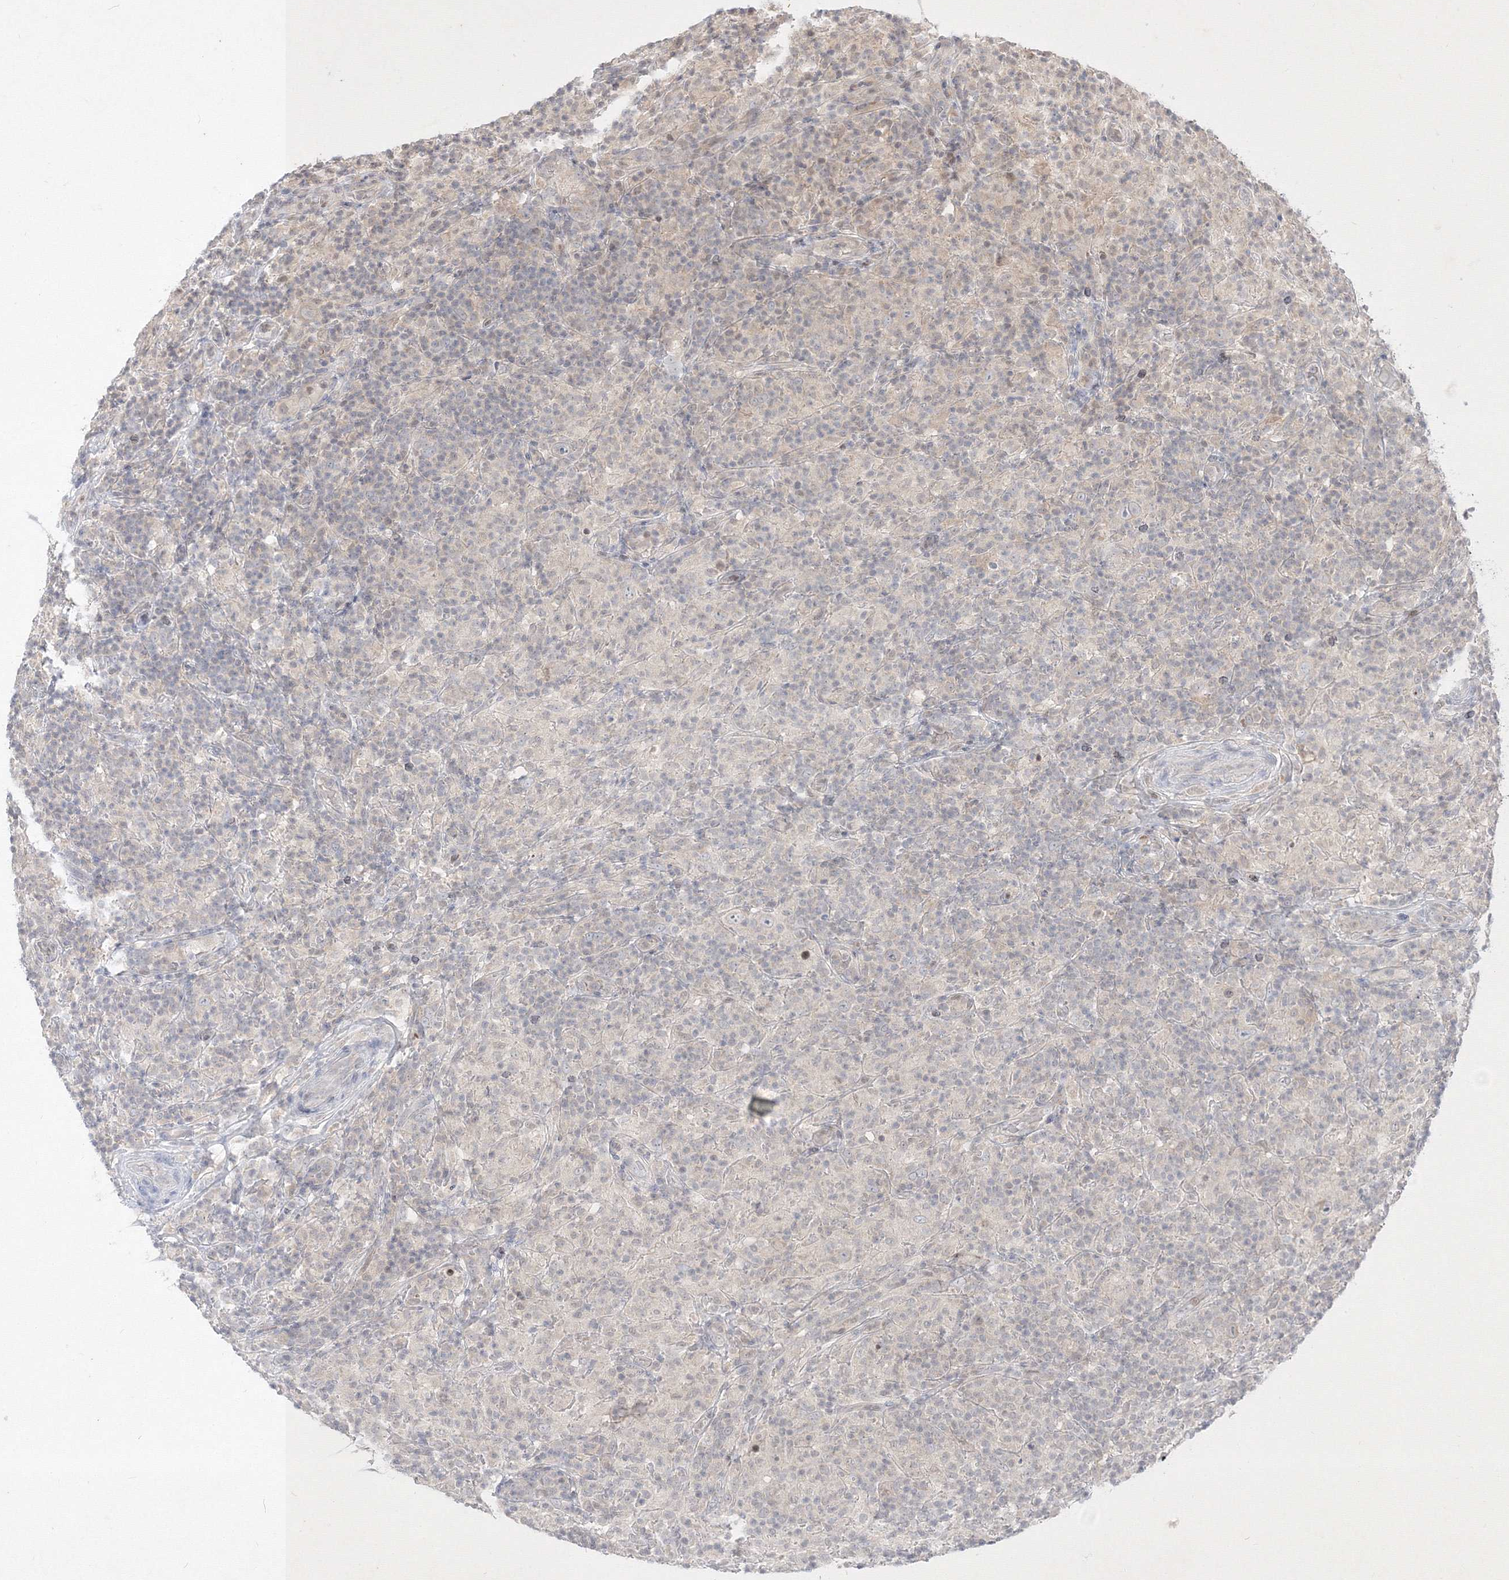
{"staining": {"intensity": "negative", "quantity": "none", "location": "none"}, "tissue": "lymphoma", "cell_type": "Tumor cells", "image_type": "cancer", "snomed": [{"axis": "morphology", "description": "Hodgkin's disease, NOS"}, {"axis": "topography", "description": "Lymph node"}], "caption": "An image of human Hodgkin's disease is negative for staining in tumor cells.", "gene": "TAB1", "patient": {"sex": "male", "age": 70}}